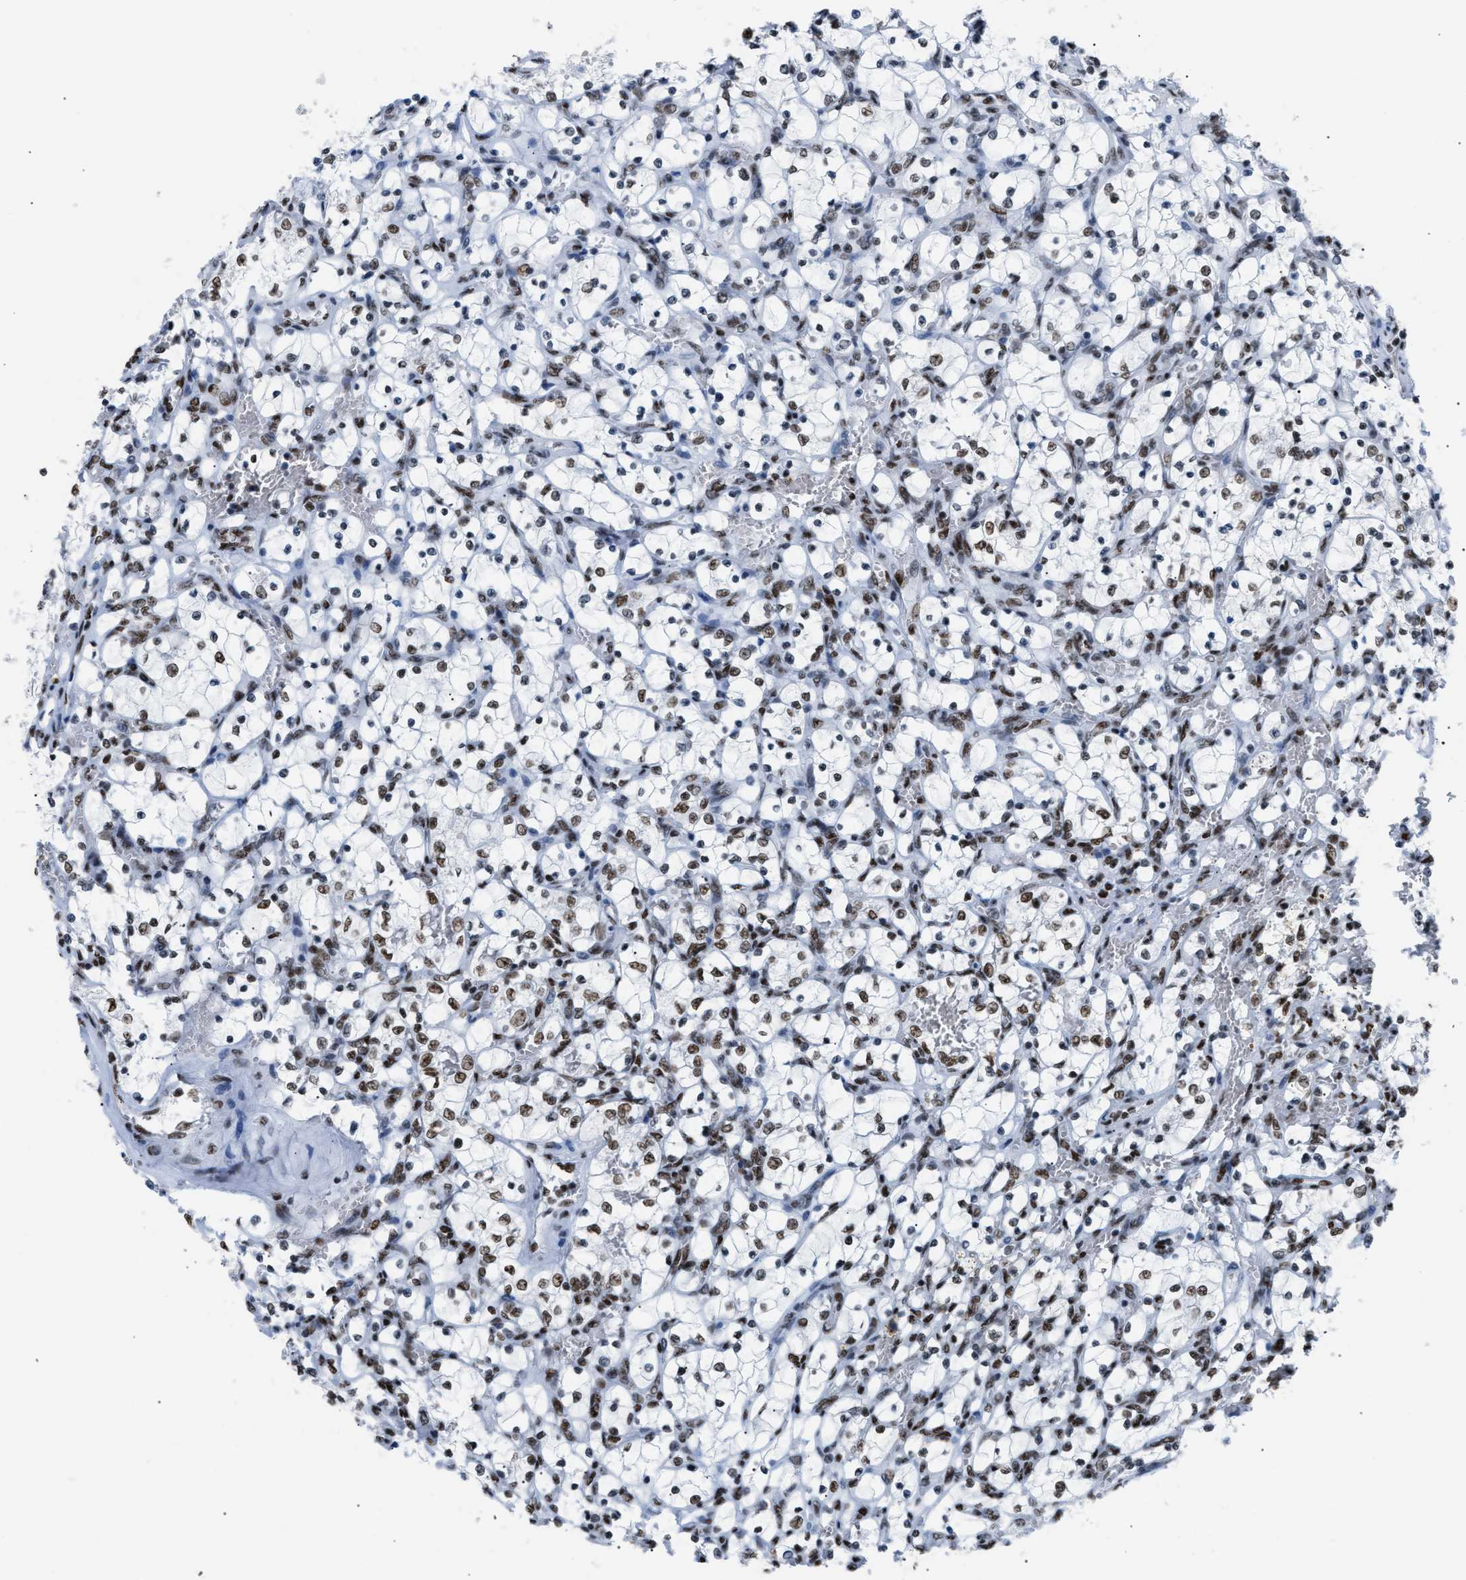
{"staining": {"intensity": "moderate", "quantity": ">75%", "location": "nuclear"}, "tissue": "renal cancer", "cell_type": "Tumor cells", "image_type": "cancer", "snomed": [{"axis": "morphology", "description": "Adenocarcinoma, NOS"}, {"axis": "topography", "description": "Kidney"}], "caption": "Immunohistochemical staining of renal adenocarcinoma displays moderate nuclear protein staining in about >75% of tumor cells.", "gene": "CCAR2", "patient": {"sex": "female", "age": 69}}